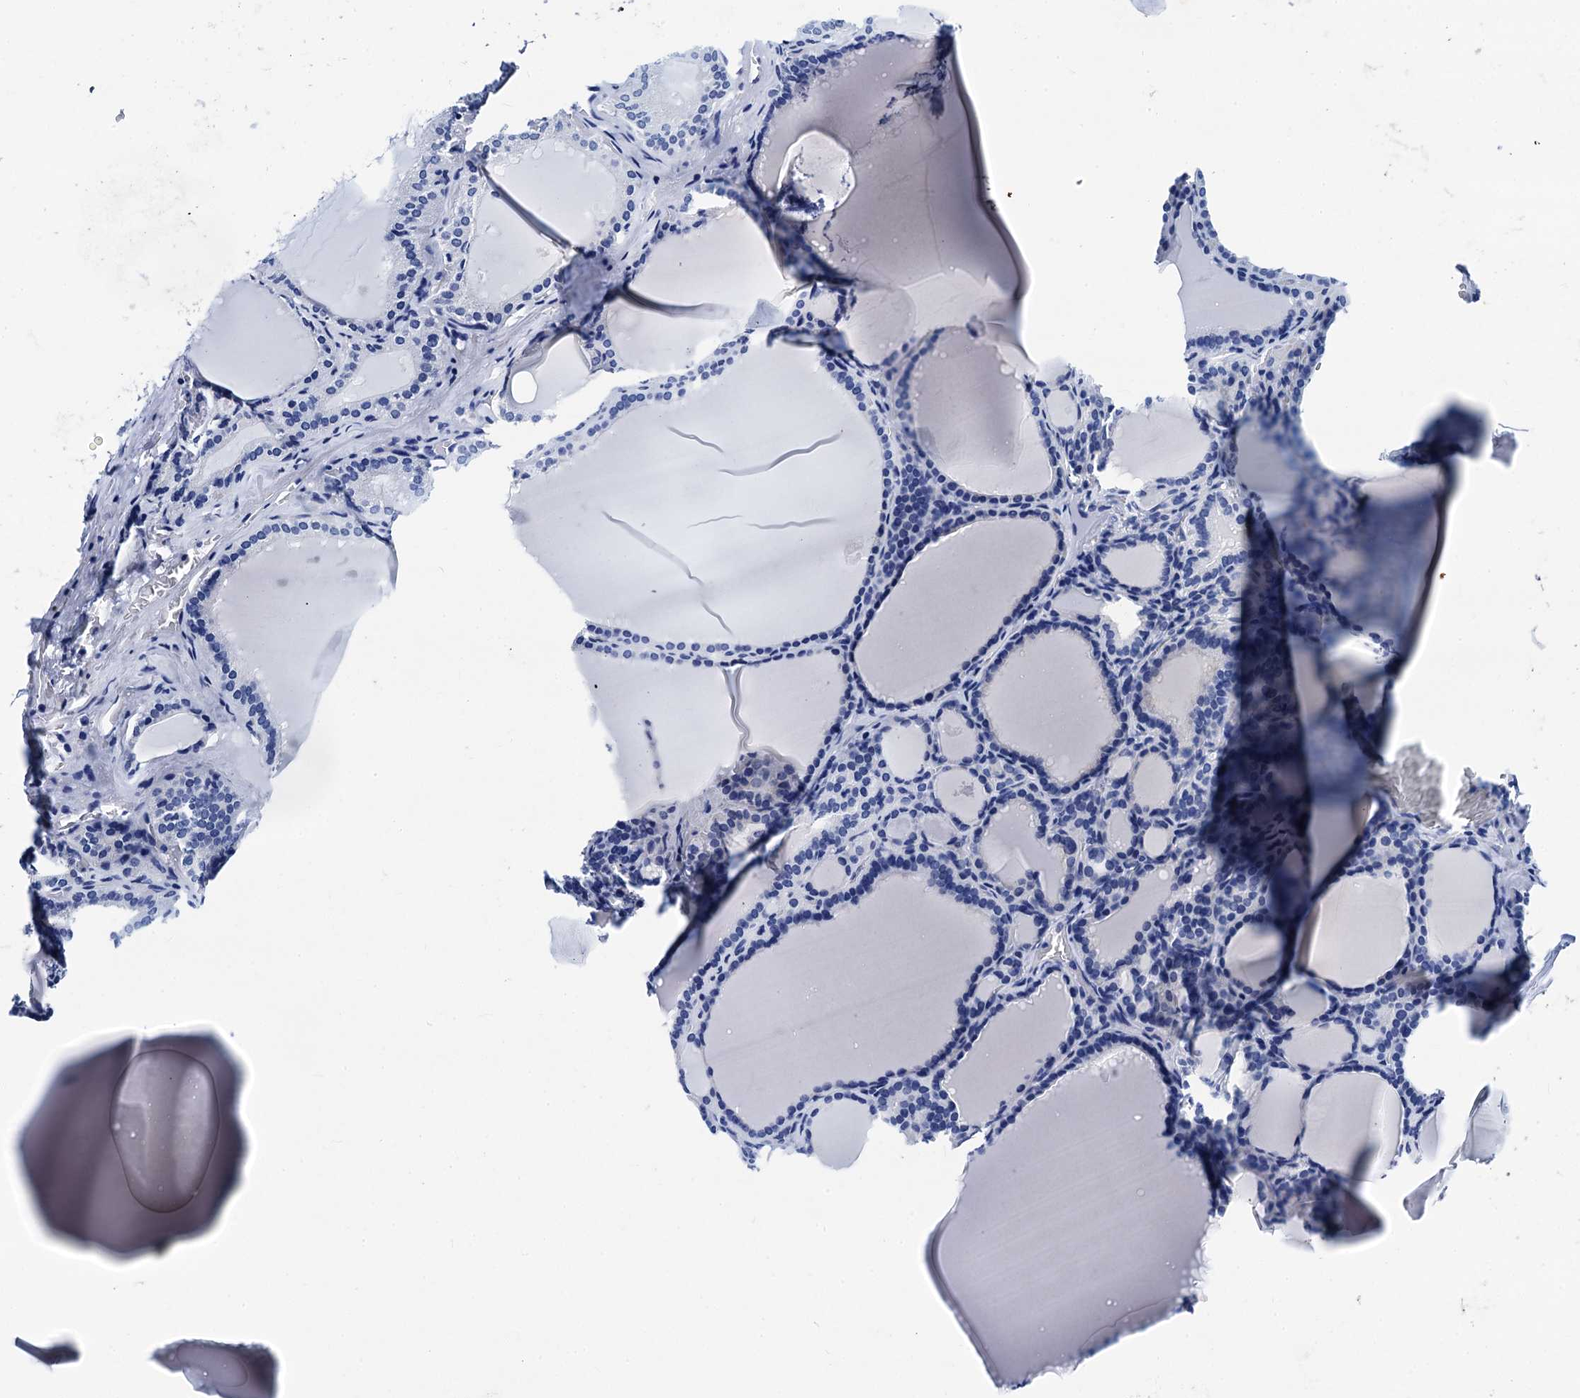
{"staining": {"intensity": "negative", "quantity": "none", "location": "none"}, "tissue": "thyroid gland", "cell_type": "Glandular cells", "image_type": "normal", "snomed": [{"axis": "morphology", "description": "Normal tissue, NOS"}, {"axis": "topography", "description": "Thyroid gland"}], "caption": "Immunohistochemistry histopathology image of benign human thyroid gland stained for a protein (brown), which demonstrates no positivity in glandular cells. (DAB (3,3'-diaminobenzidine) immunohistochemistry (IHC), high magnification).", "gene": "MYBPC3", "patient": {"sex": "female", "age": 39}}